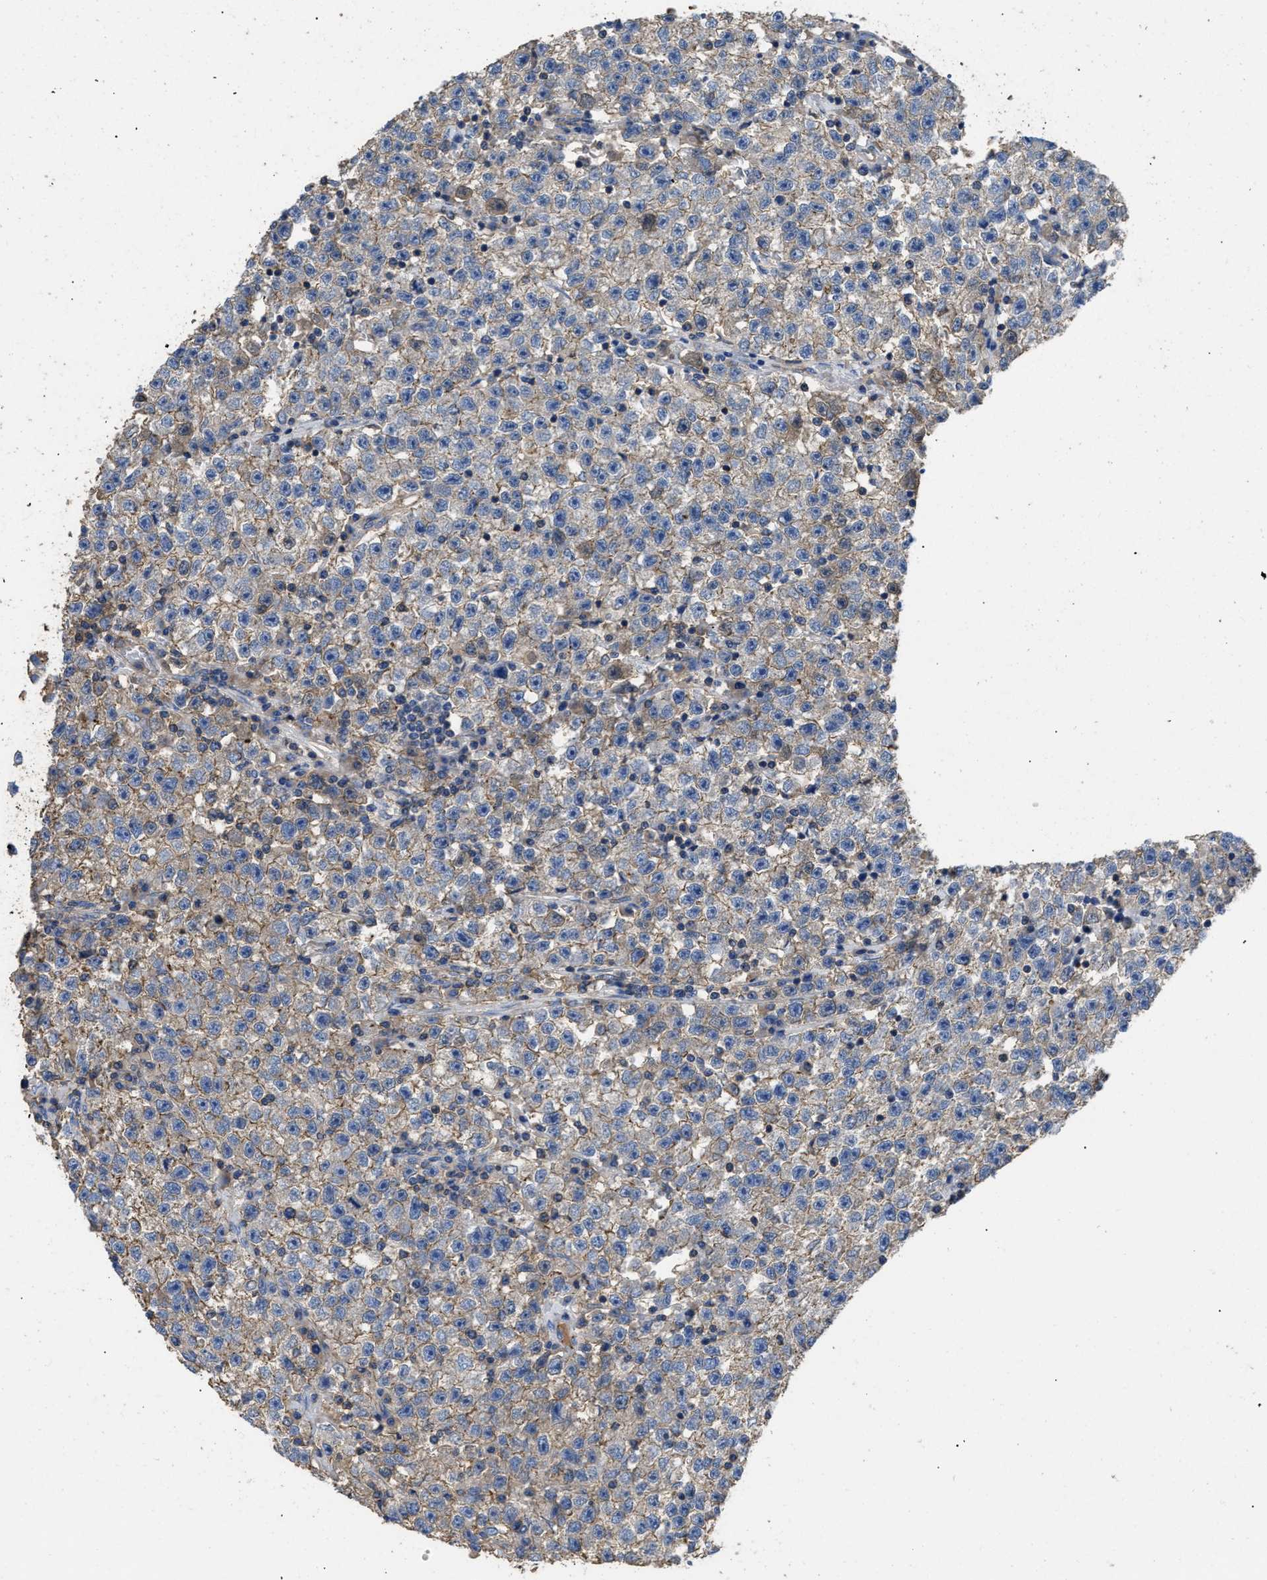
{"staining": {"intensity": "negative", "quantity": "none", "location": "none"}, "tissue": "testis cancer", "cell_type": "Tumor cells", "image_type": "cancer", "snomed": [{"axis": "morphology", "description": "Seminoma, NOS"}, {"axis": "topography", "description": "Testis"}], "caption": "Testis seminoma stained for a protein using immunohistochemistry (IHC) displays no expression tumor cells.", "gene": "USP4", "patient": {"sex": "male", "age": 22}}